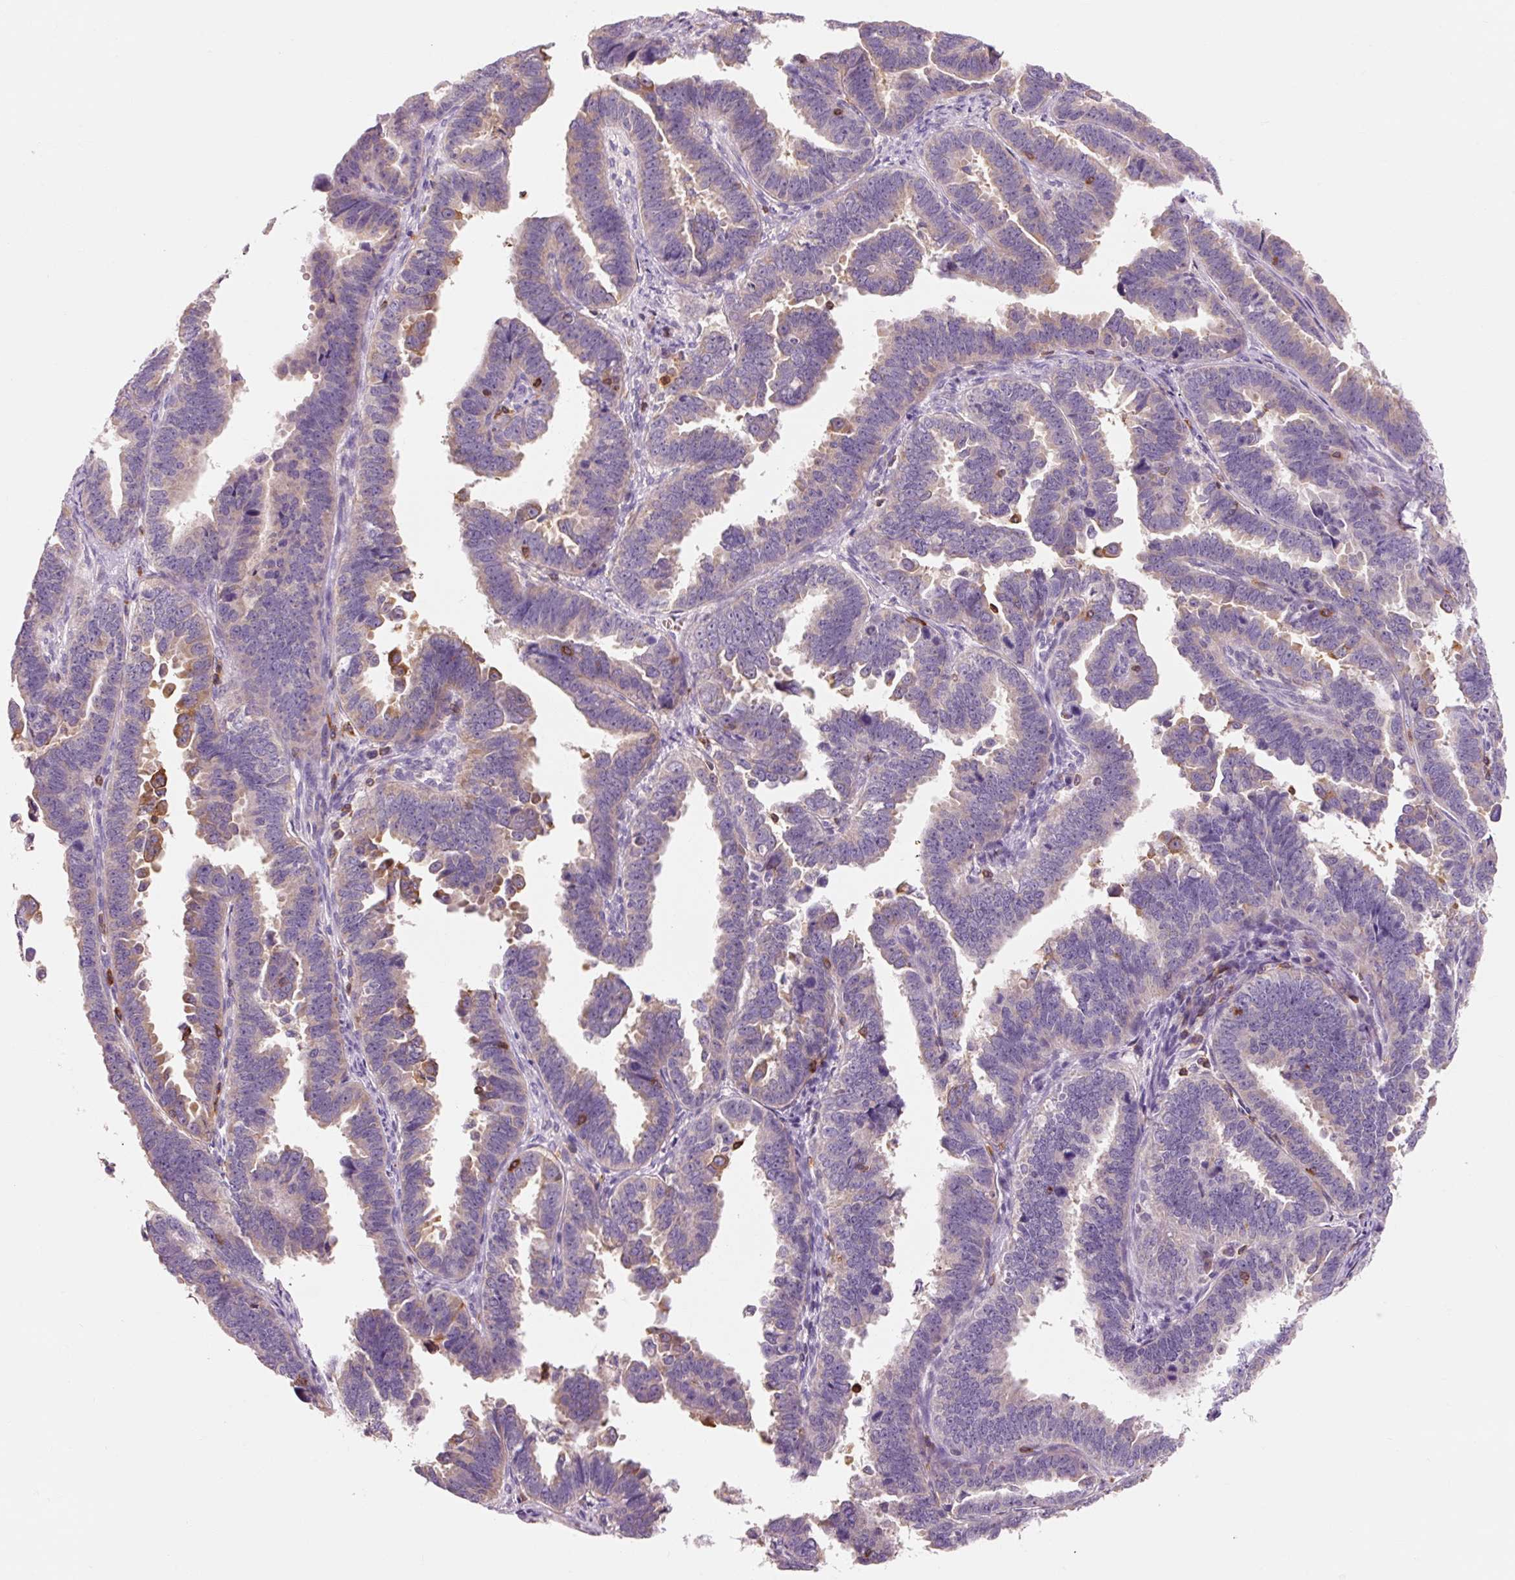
{"staining": {"intensity": "negative", "quantity": "none", "location": "none"}, "tissue": "endometrial cancer", "cell_type": "Tumor cells", "image_type": "cancer", "snomed": [{"axis": "morphology", "description": "Adenocarcinoma, NOS"}, {"axis": "topography", "description": "Endometrium"}], "caption": "A micrograph of human adenocarcinoma (endometrial) is negative for staining in tumor cells.", "gene": "OR8K1", "patient": {"sex": "female", "age": 75}}